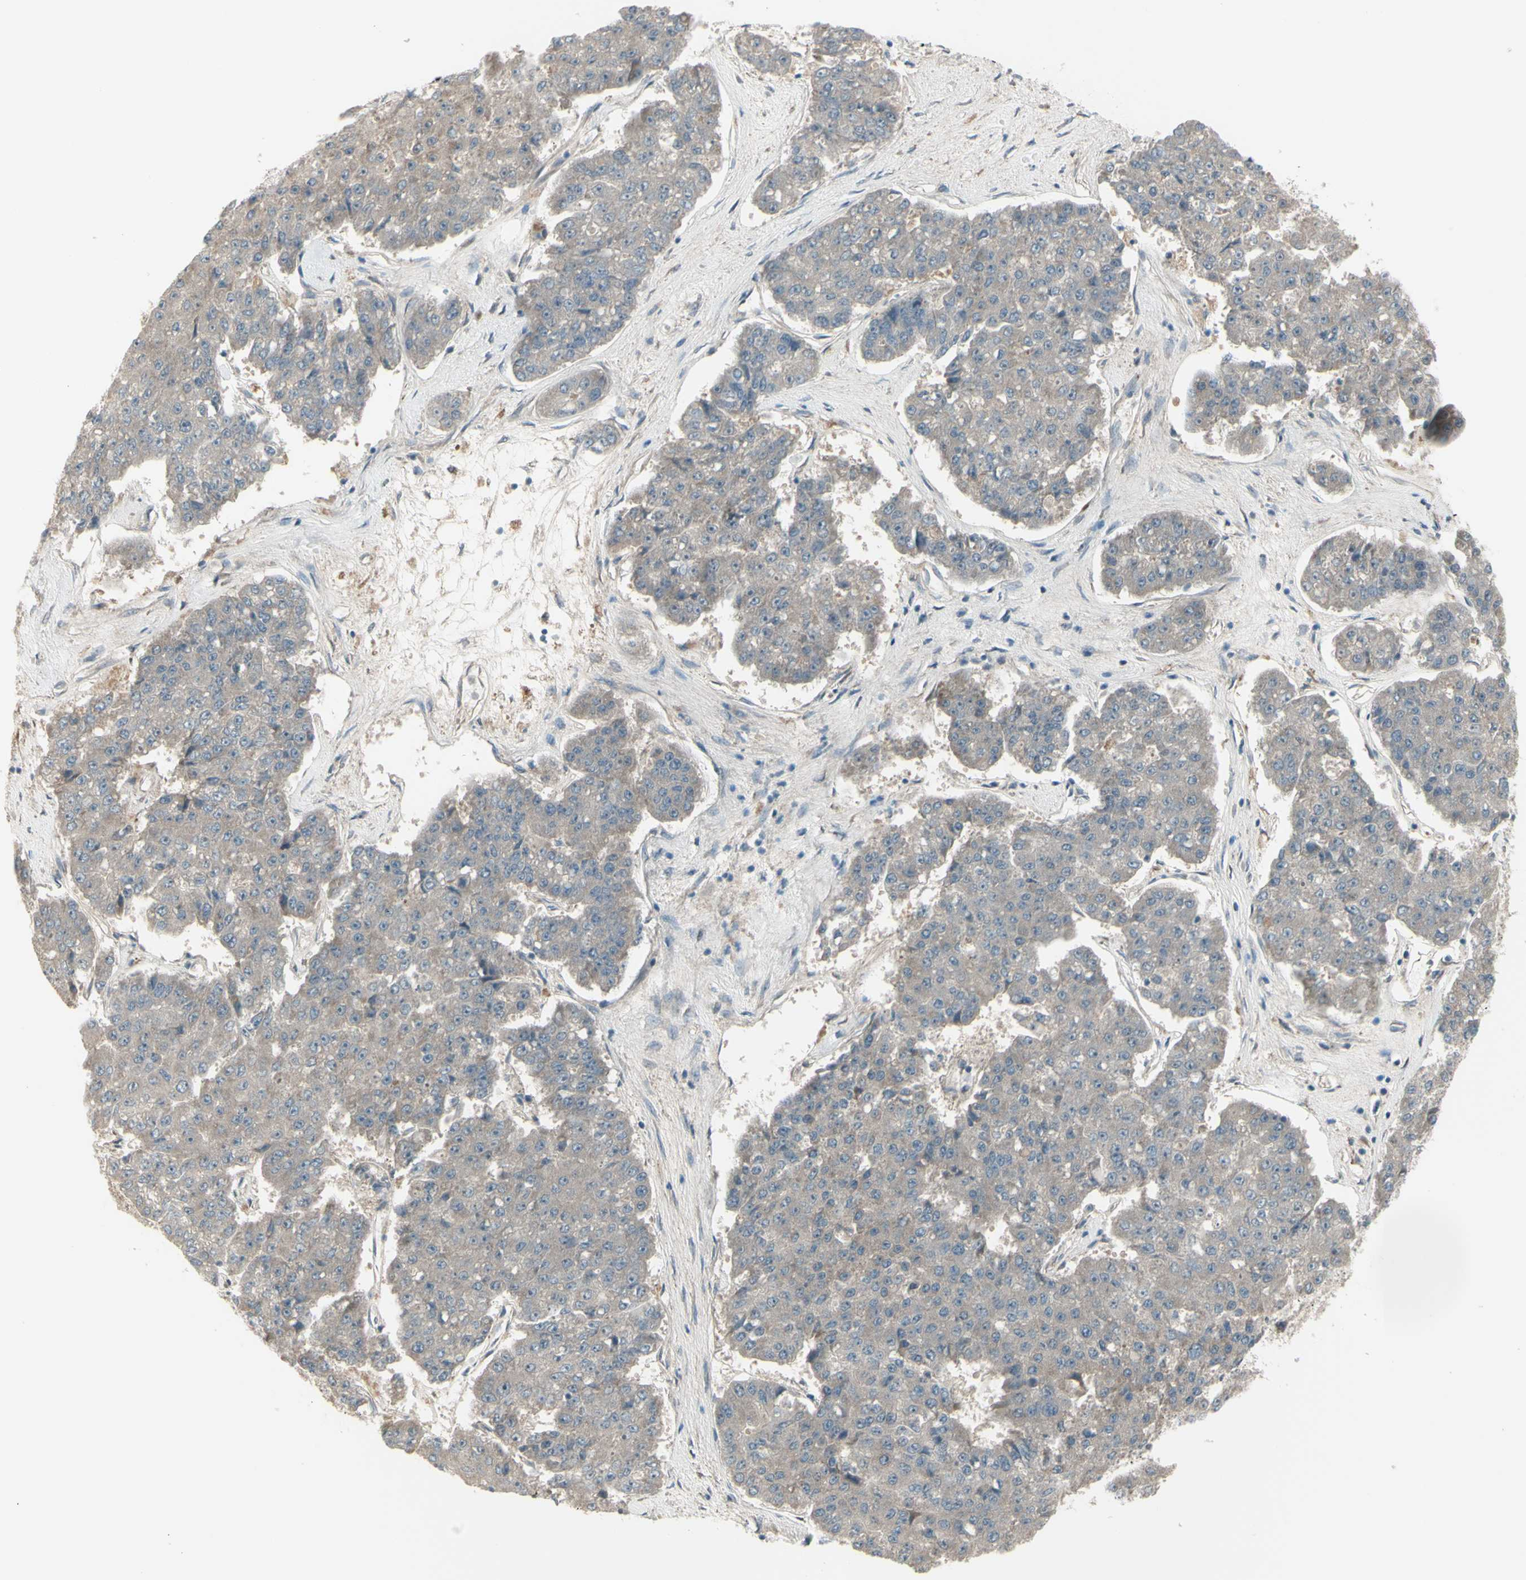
{"staining": {"intensity": "weak", "quantity": ">75%", "location": "cytoplasmic/membranous"}, "tissue": "pancreatic cancer", "cell_type": "Tumor cells", "image_type": "cancer", "snomed": [{"axis": "morphology", "description": "Adenocarcinoma, NOS"}, {"axis": "topography", "description": "Pancreas"}], "caption": "Protein analysis of pancreatic cancer tissue displays weak cytoplasmic/membranous positivity in about >75% of tumor cells.", "gene": "NAXD", "patient": {"sex": "male", "age": 50}}